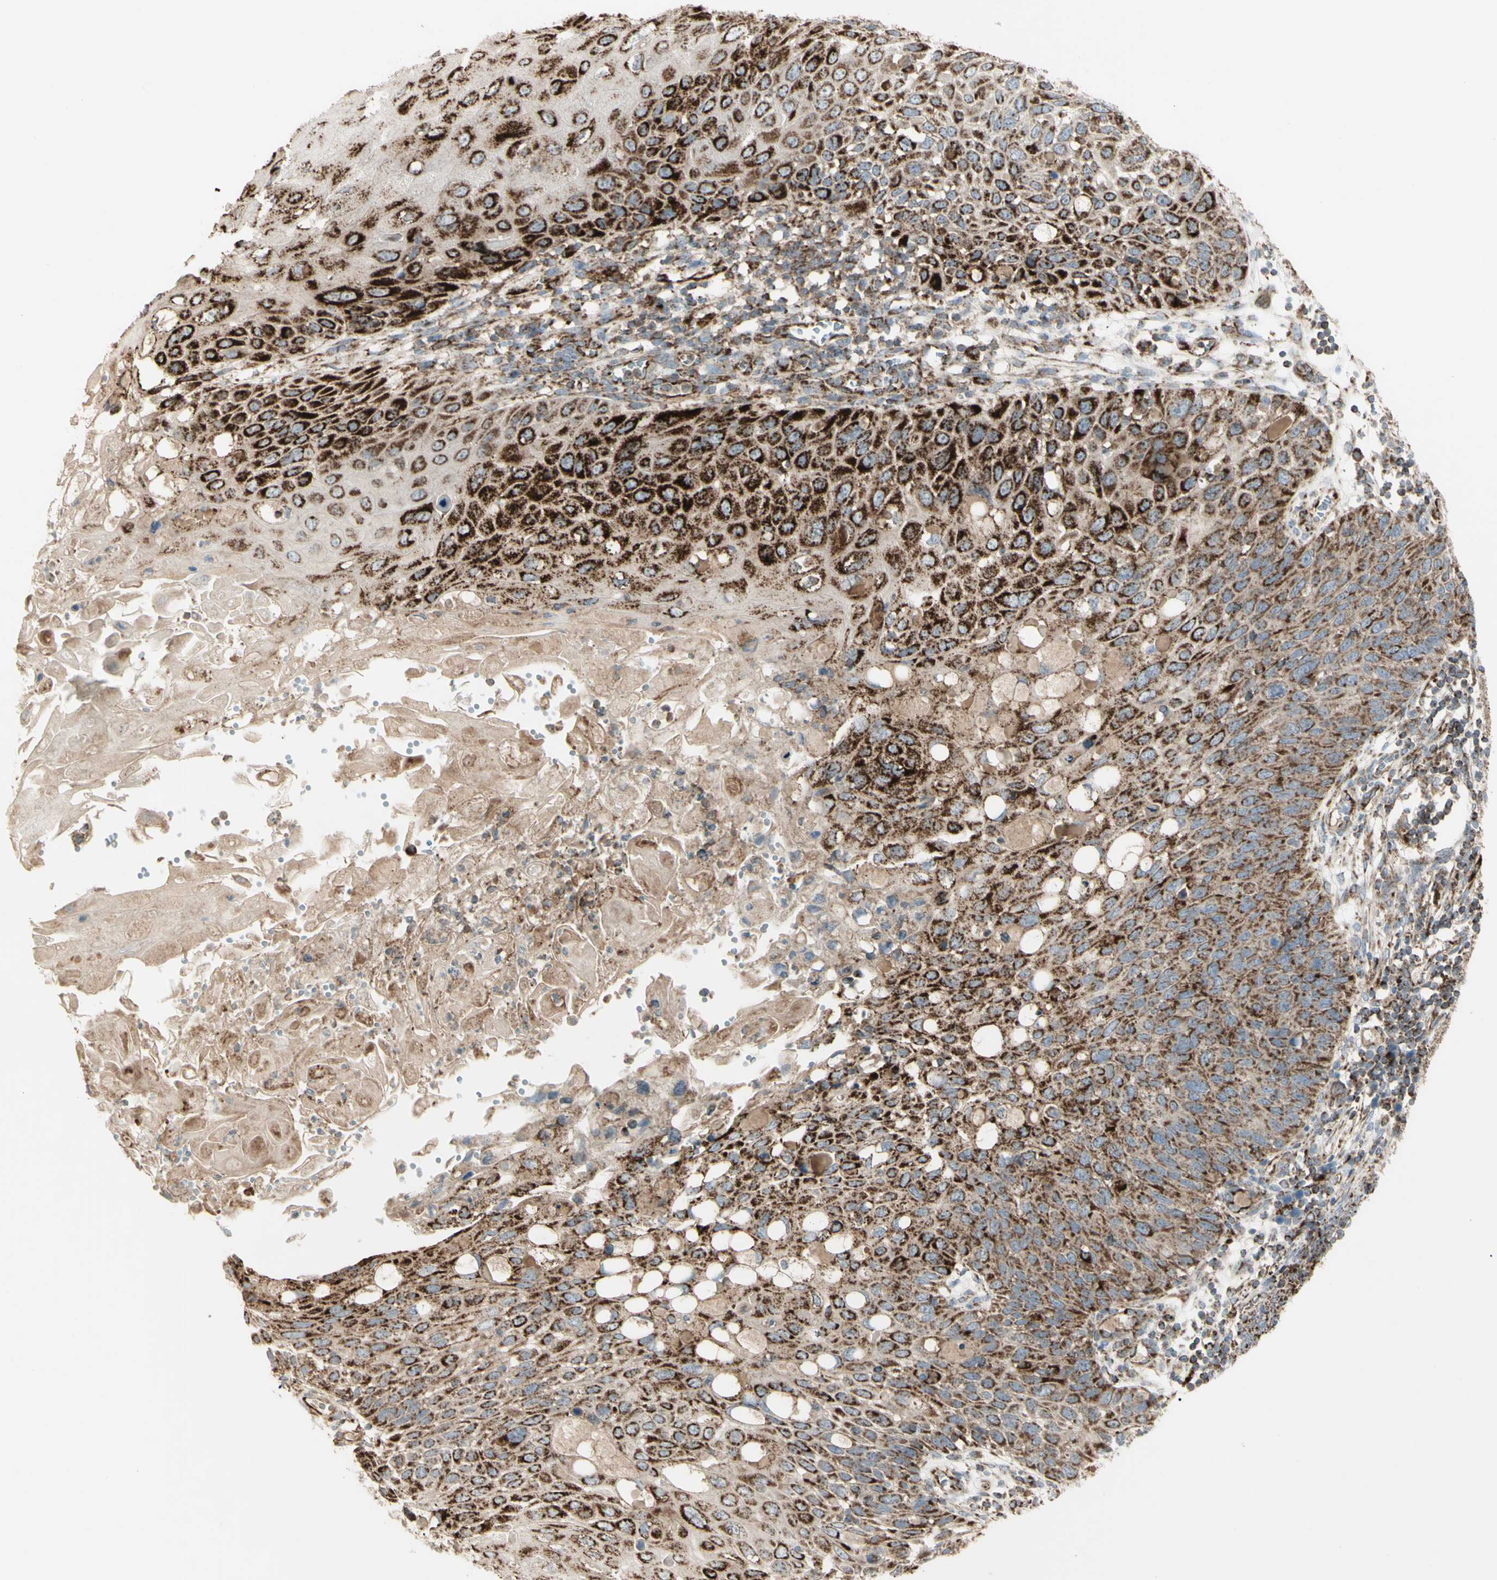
{"staining": {"intensity": "strong", "quantity": ">75%", "location": "cytoplasmic/membranous"}, "tissue": "cervical cancer", "cell_type": "Tumor cells", "image_type": "cancer", "snomed": [{"axis": "morphology", "description": "Squamous cell carcinoma, NOS"}, {"axis": "topography", "description": "Cervix"}], "caption": "A brown stain shows strong cytoplasmic/membranous expression of a protein in cervical cancer (squamous cell carcinoma) tumor cells.", "gene": "CYB5R1", "patient": {"sex": "female", "age": 70}}